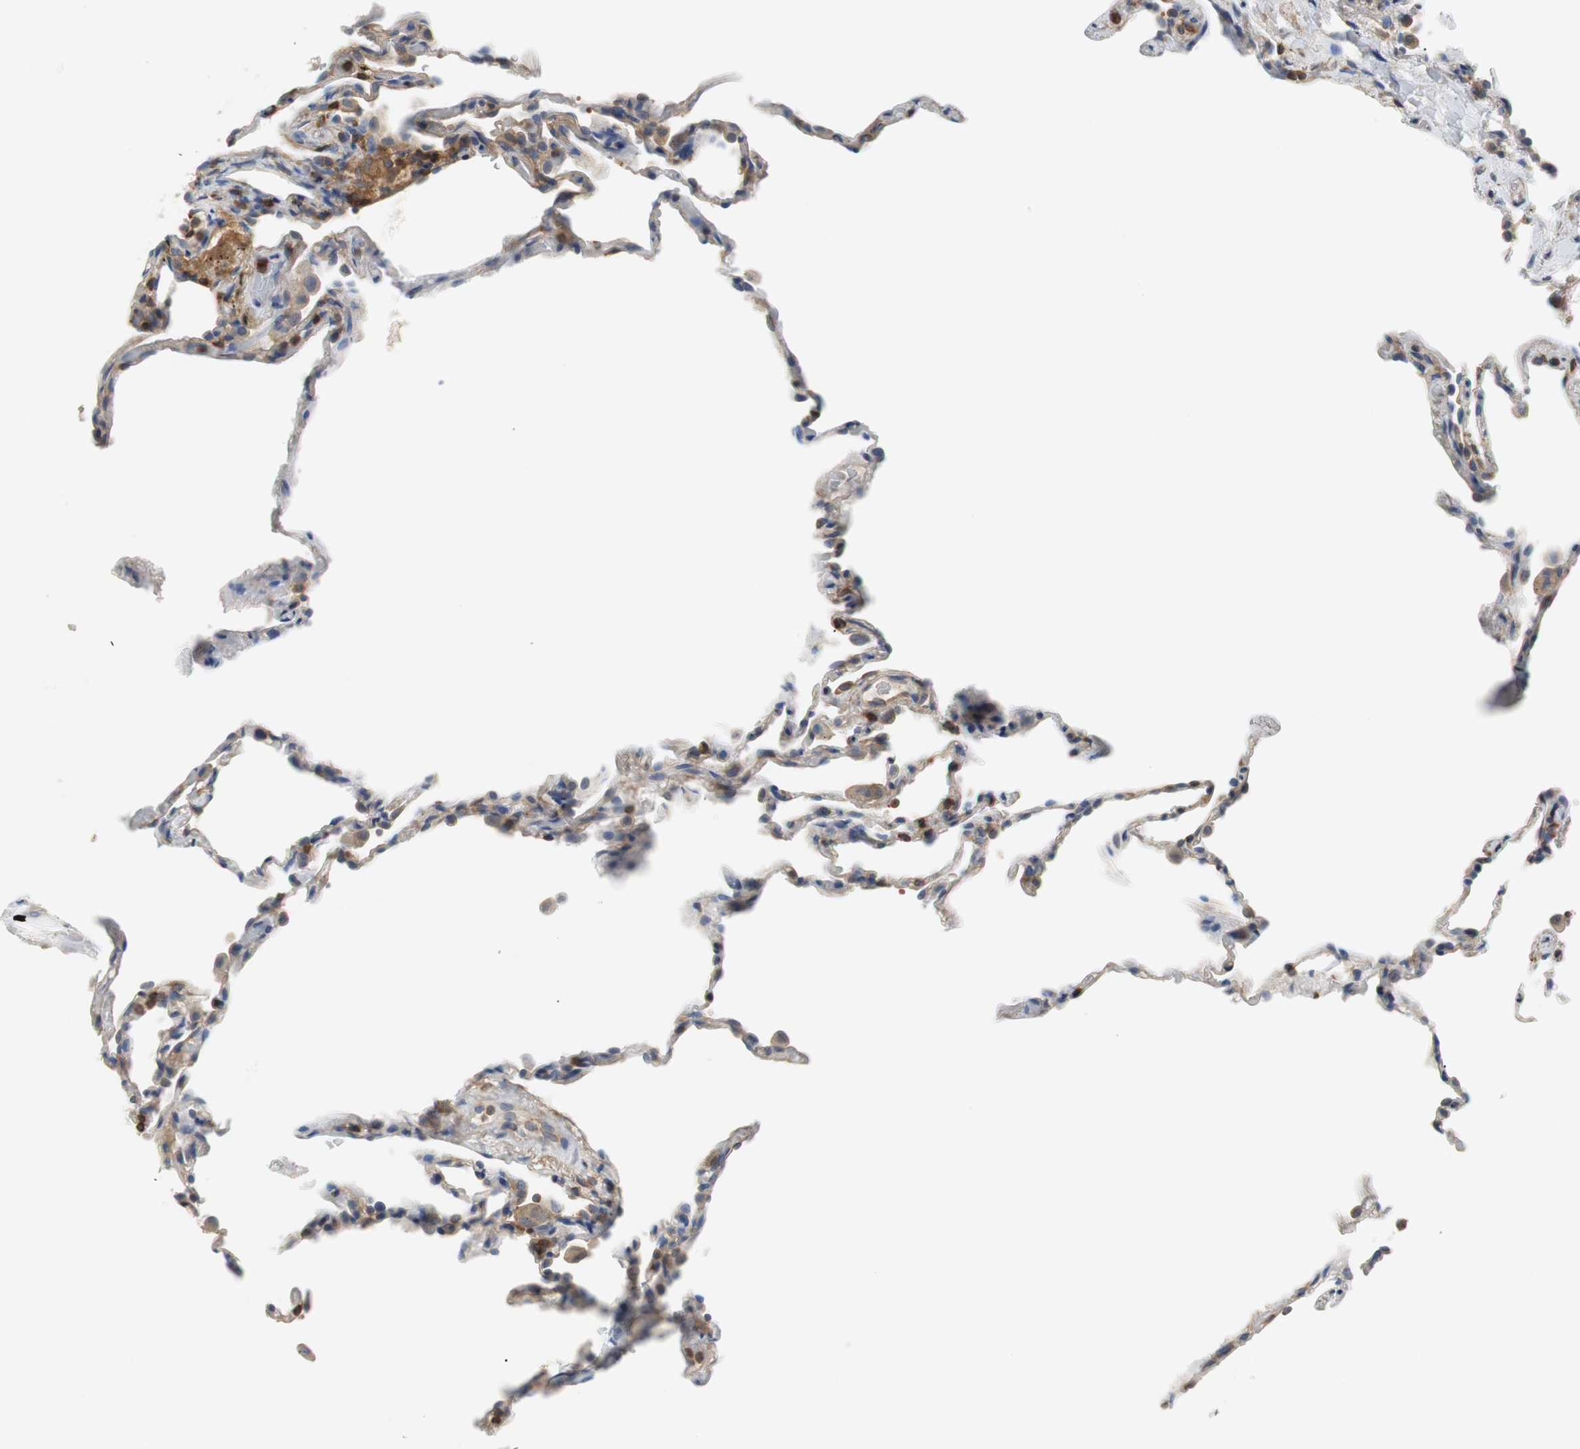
{"staining": {"intensity": "moderate", "quantity": "<25%", "location": "nuclear"}, "tissue": "lung", "cell_type": "Alveolar cells", "image_type": "normal", "snomed": [{"axis": "morphology", "description": "Normal tissue, NOS"}, {"axis": "topography", "description": "Lung"}], "caption": "IHC of benign human lung shows low levels of moderate nuclear positivity in approximately <25% of alveolar cells.", "gene": "TSC22D4", "patient": {"sex": "male", "age": 59}}